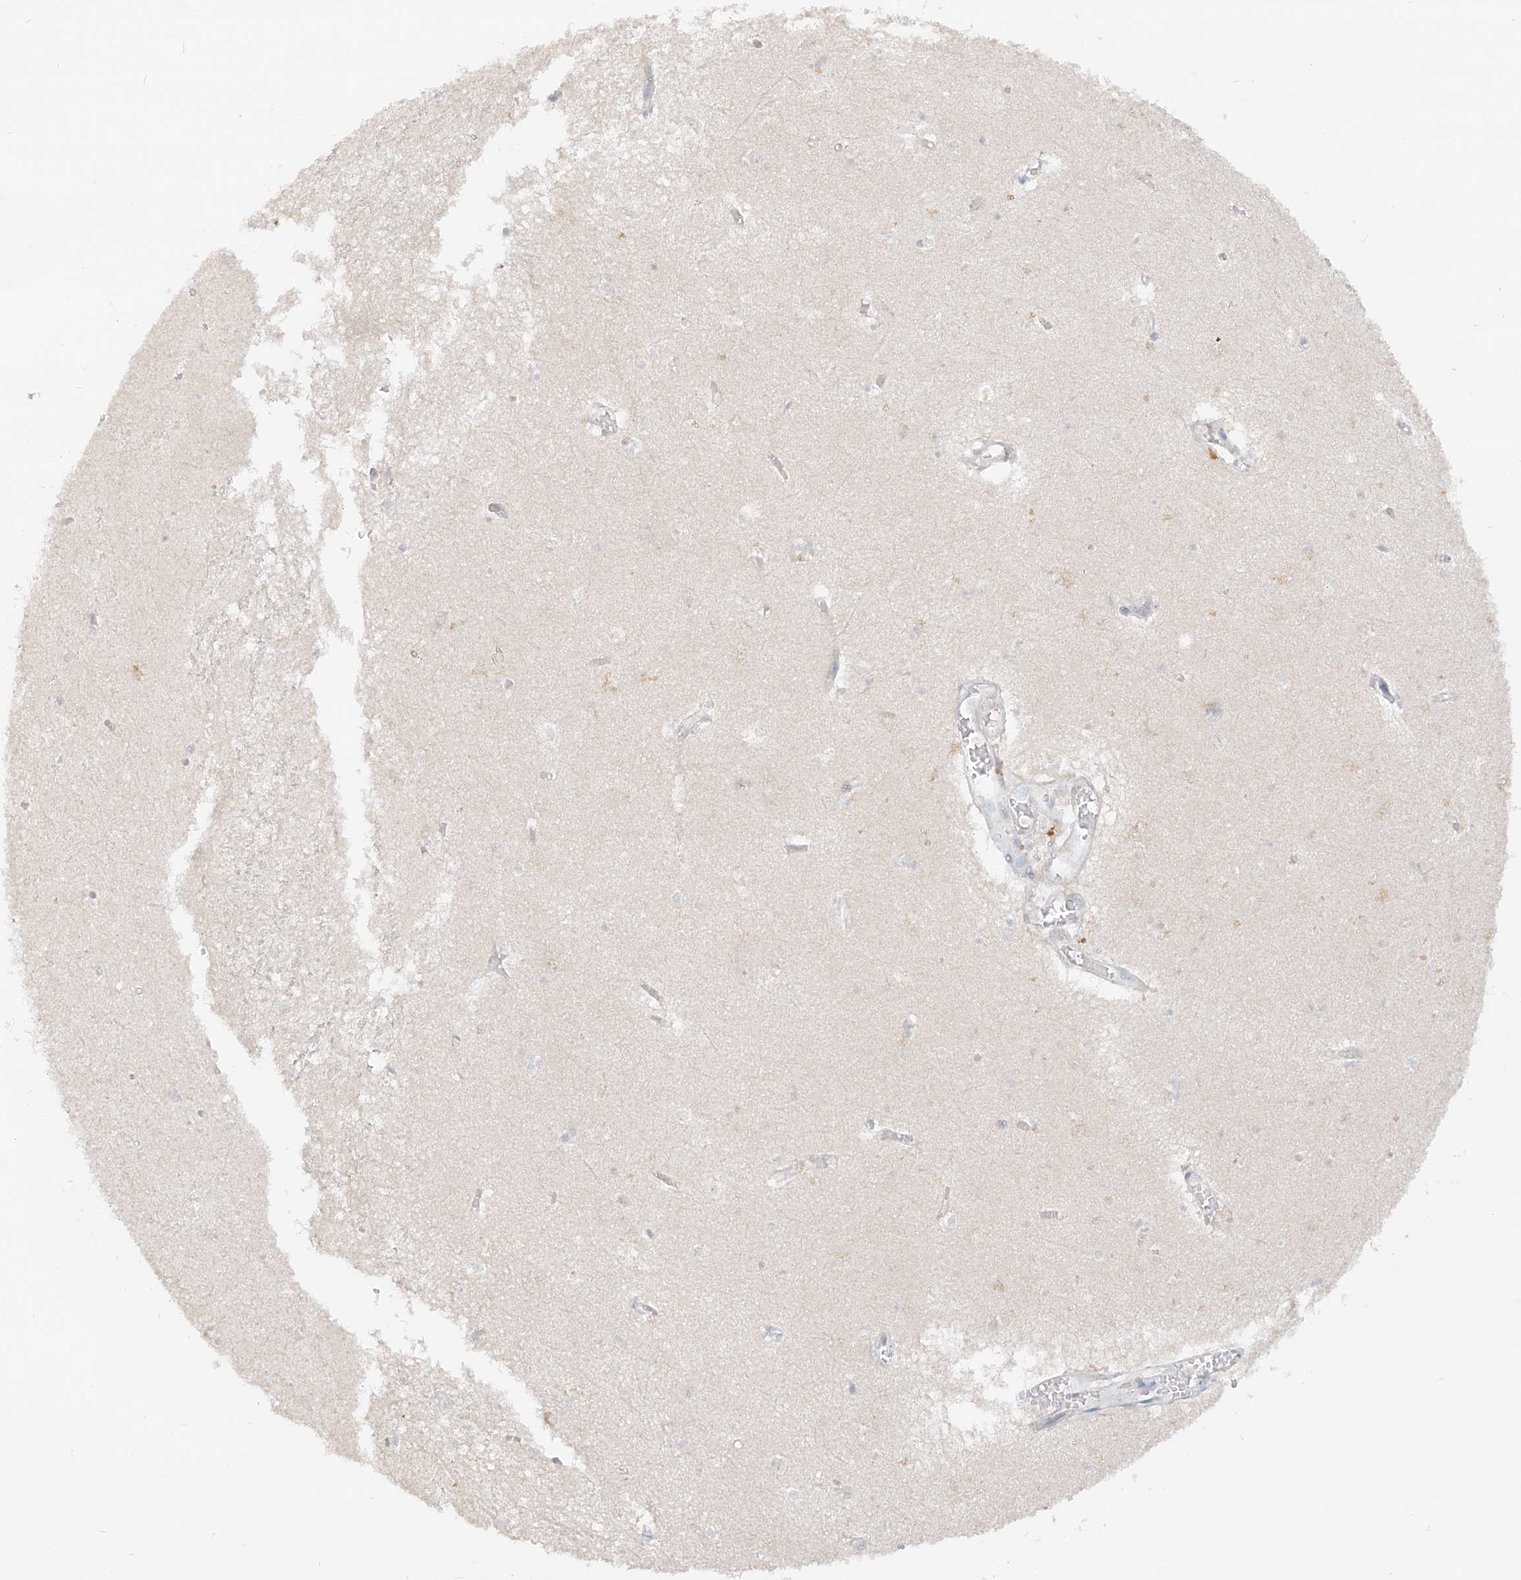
{"staining": {"intensity": "negative", "quantity": "none", "location": "none"}, "tissue": "hippocampus", "cell_type": "Glial cells", "image_type": "normal", "snomed": [{"axis": "morphology", "description": "Normal tissue, NOS"}, {"axis": "topography", "description": "Hippocampus"}], "caption": "Immunohistochemical staining of unremarkable human hippocampus demonstrates no significant positivity in glial cells.", "gene": "LIPT1", "patient": {"sex": "male", "age": 70}}